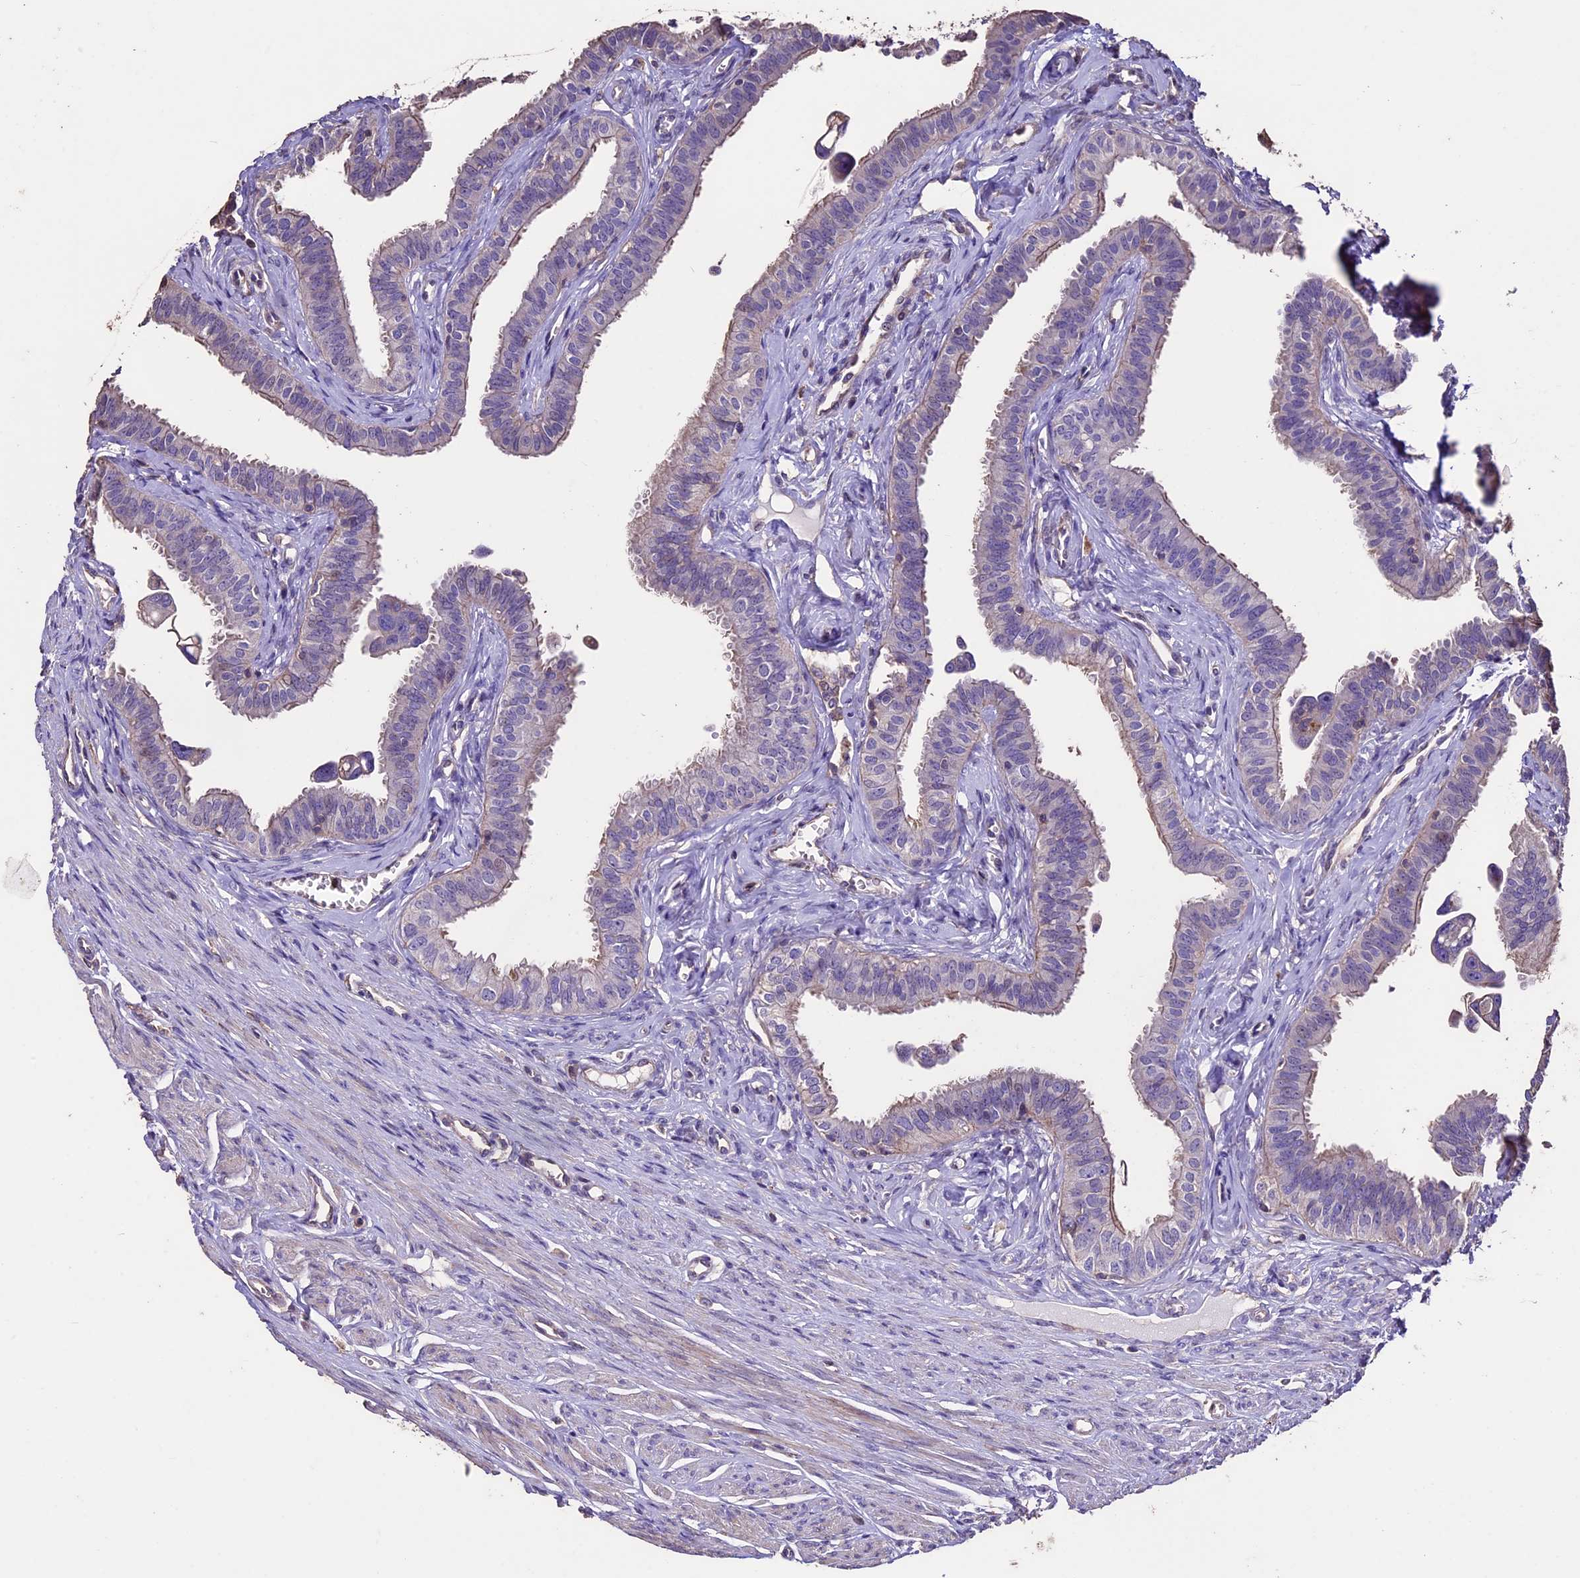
{"staining": {"intensity": "weak", "quantity": "25%-75%", "location": "cytoplasmic/membranous"}, "tissue": "fallopian tube", "cell_type": "Glandular cells", "image_type": "normal", "snomed": [{"axis": "morphology", "description": "Normal tissue, NOS"}, {"axis": "morphology", "description": "Carcinoma, NOS"}, {"axis": "topography", "description": "Fallopian tube"}, {"axis": "topography", "description": "Ovary"}], "caption": "A brown stain labels weak cytoplasmic/membranous staining of a protein in glandular cells of normal fallopian tube. The staining is performed using DAB (3,3'-diaminobenzidine) brown chromogen to label protein expression. The nuclei are counter-stained blue using hematoxylin.", "gene": "USB1", "patient": {"sex": "female", "age": 59}}